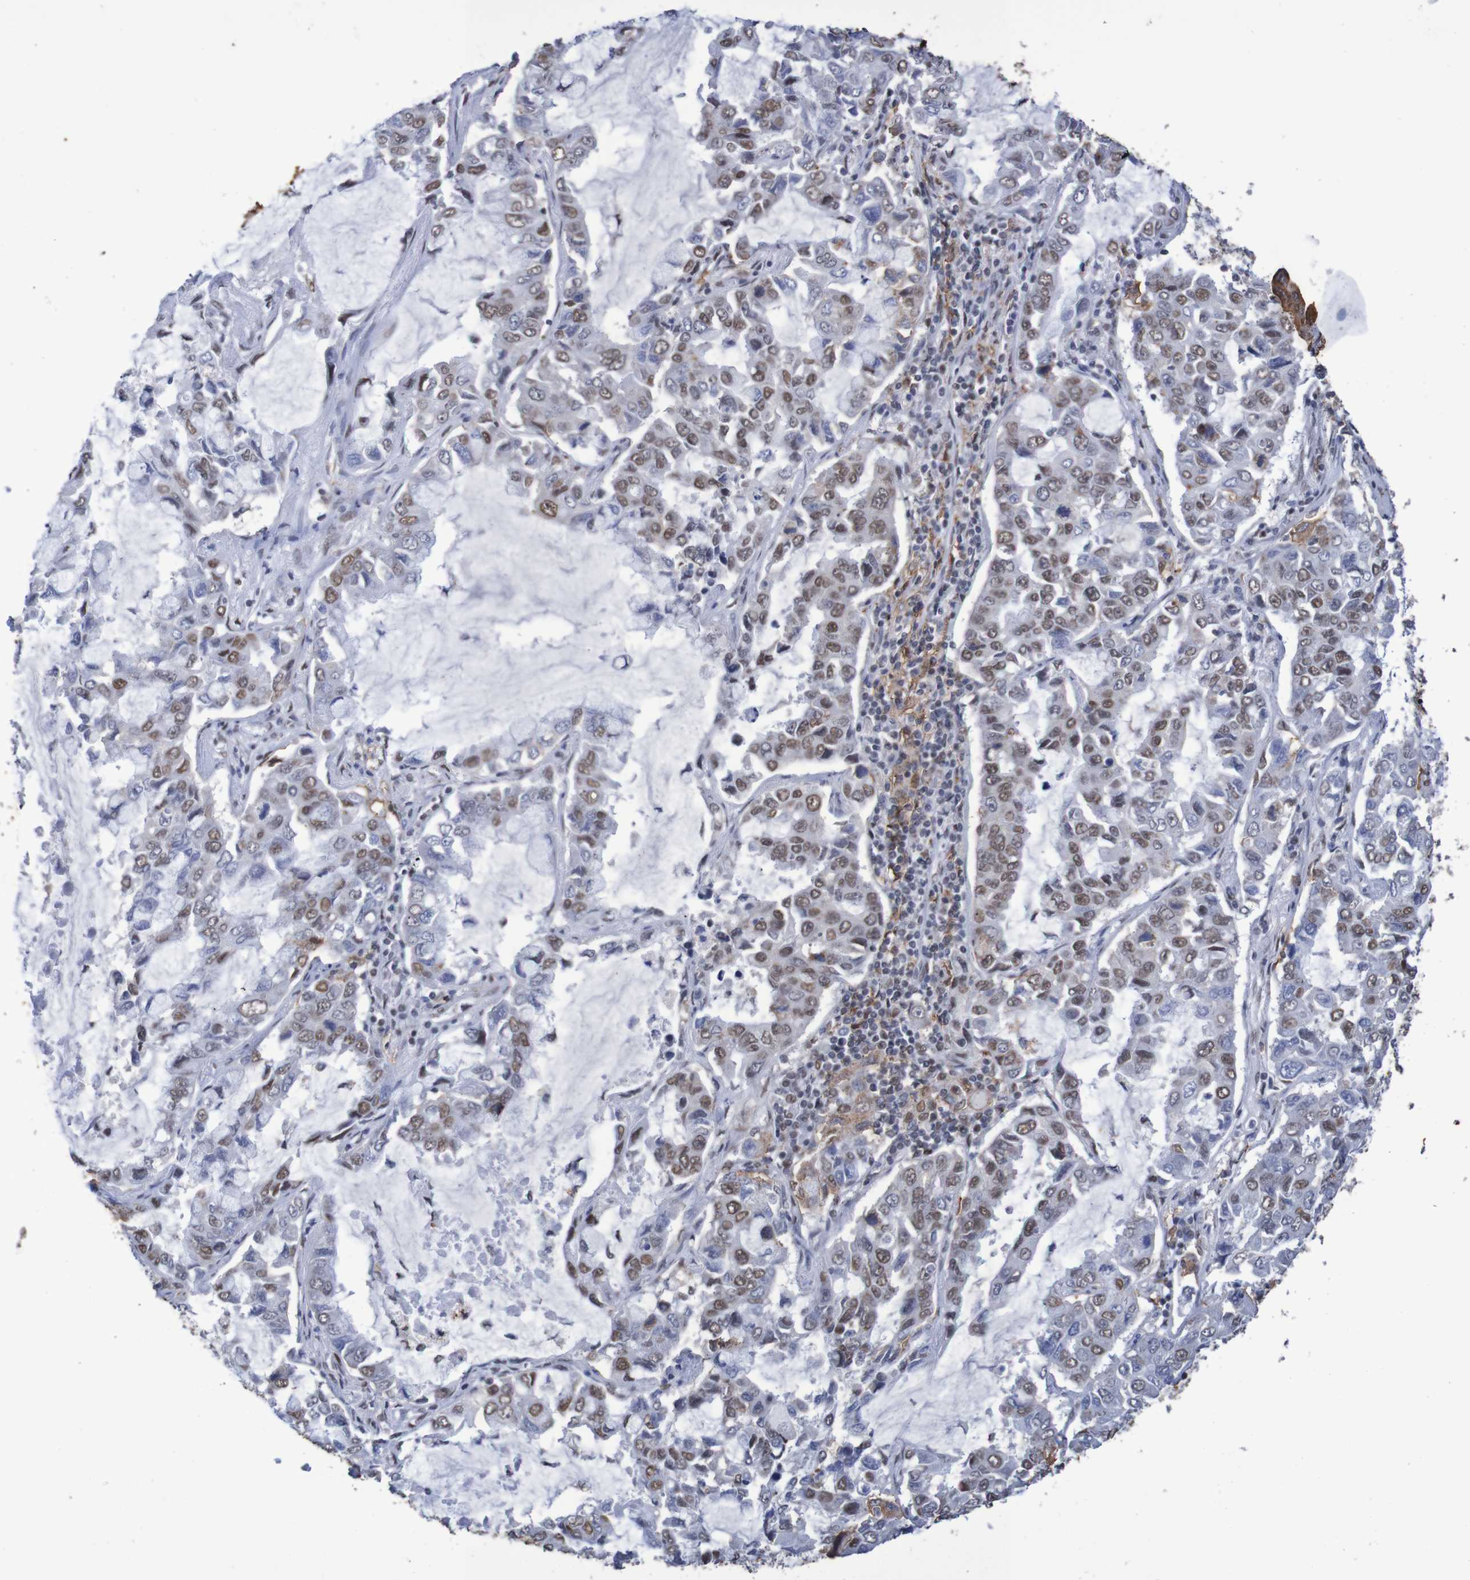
{"staining": {"intensity": "moderate", "quantity": ">75%", "location": "nuclear"}, "tissue": "lung cancer", "cell_type": "Tumor cells", "image_type": "cancer", "snomed": [{"axis": "morphology", "description": "Adenocarcinoma, NOS"}, {"axis": "topography", "description": "Lung"}], "caption": "Immunohistochemistry of lung adenocarcinoma shows medium levels of moderate nuclear positivity in about >75% of tumor cells.", "gene": "MRTFB", "patient": {"sex": "male", "age": 64}}